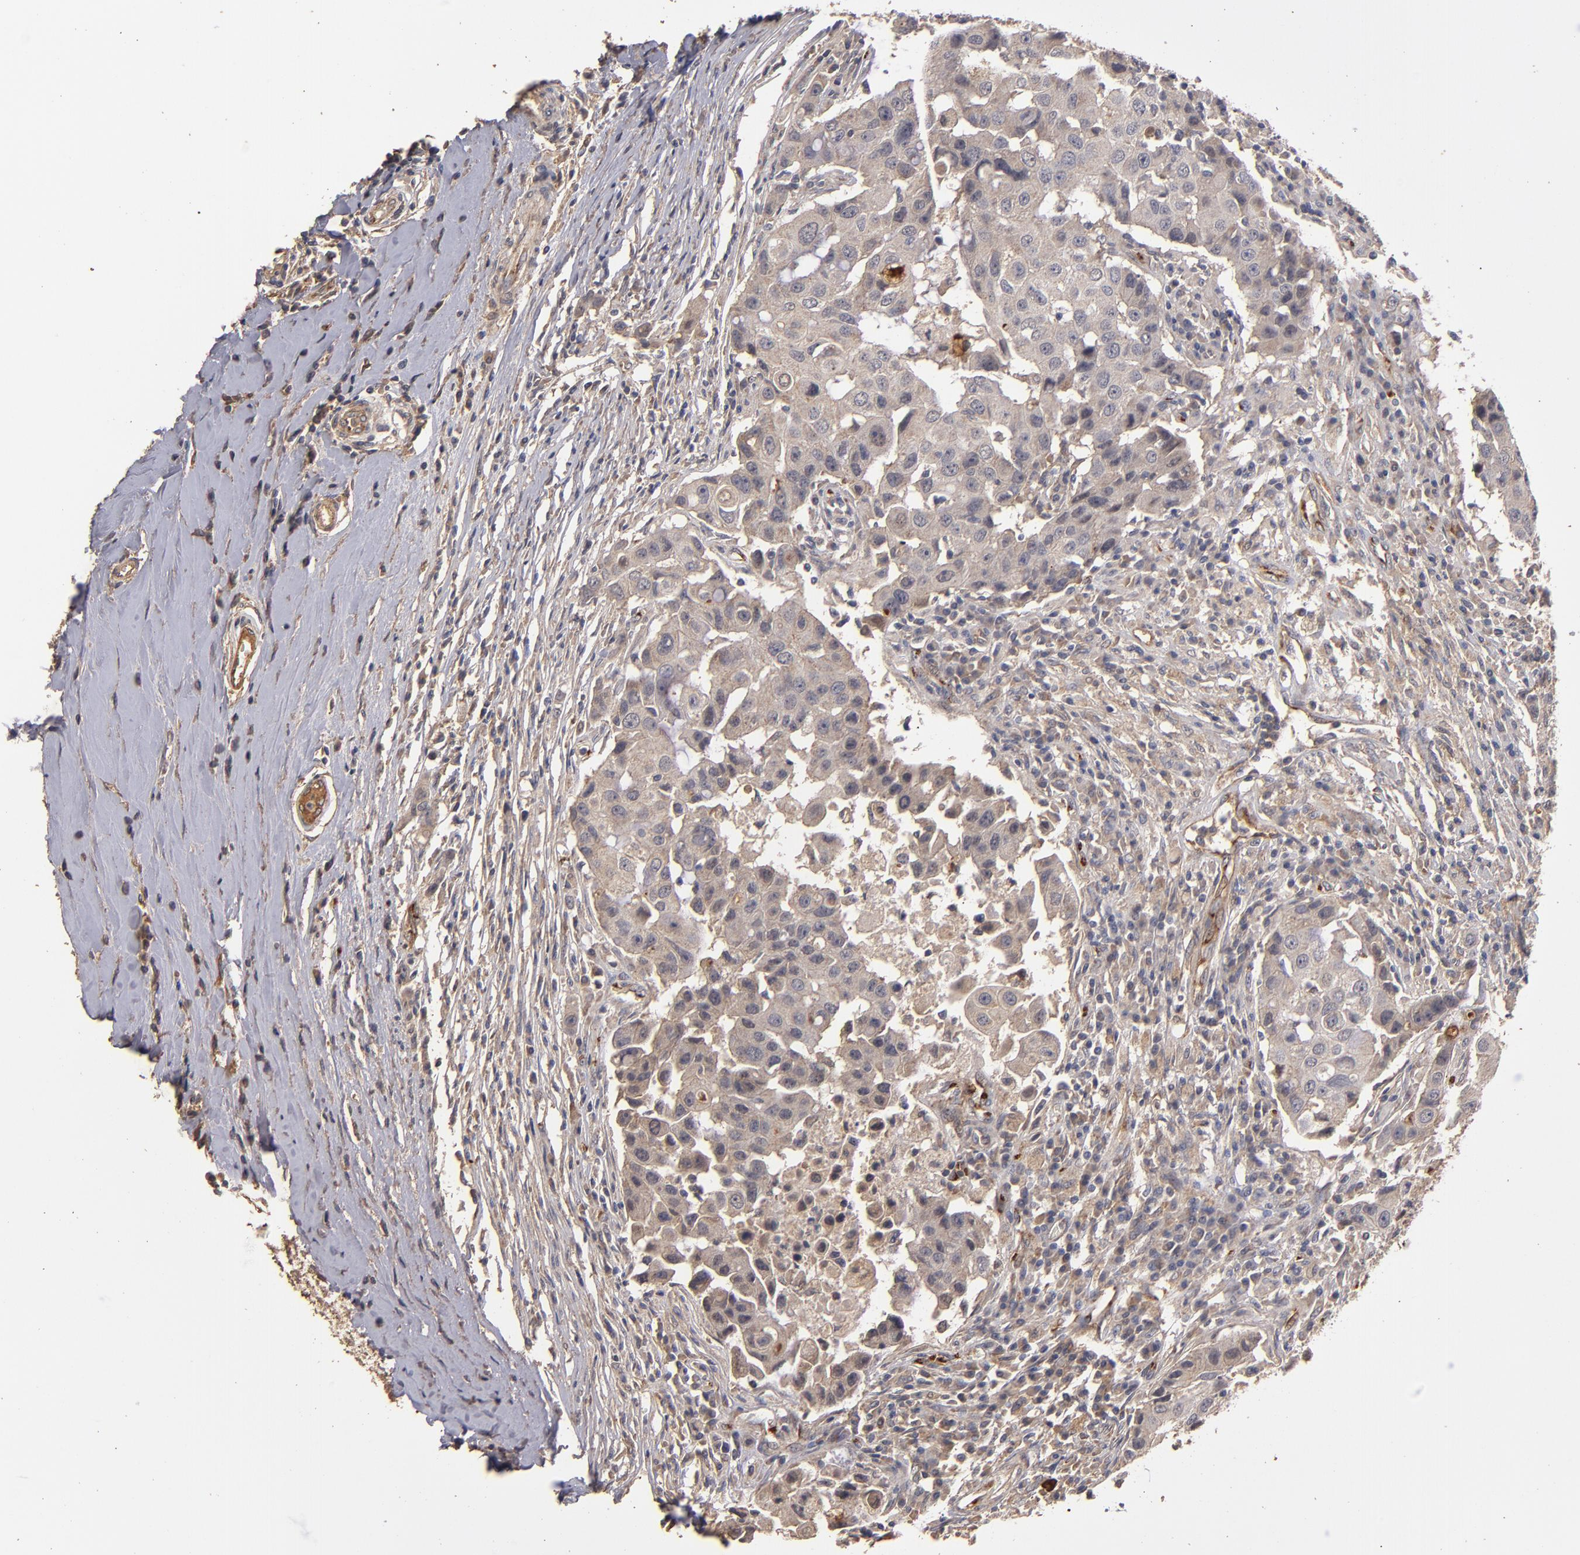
{"staining": {"intensity": "moderate", "quantity": ">75%", "location": "cytoplasmic/membranous"}, "tissue": "breast cancer", "cell_type": "Tumor cells", "image_type": "cancer", "snomed": [{"axis": "morphology", "description": "Duct carcinoma"}, {"axis": "topography", "description": "Breast"}], "caption": "Immunohistochemistry (IHC) (DAB) staining of human breast invasive ductal carcinoma exhibits moderate cytoplasmic/membranous protein positivity in about >75% of tumor cells.", "gene": "DIPK2B", "patient": {"sex": "female", "age": 27}}